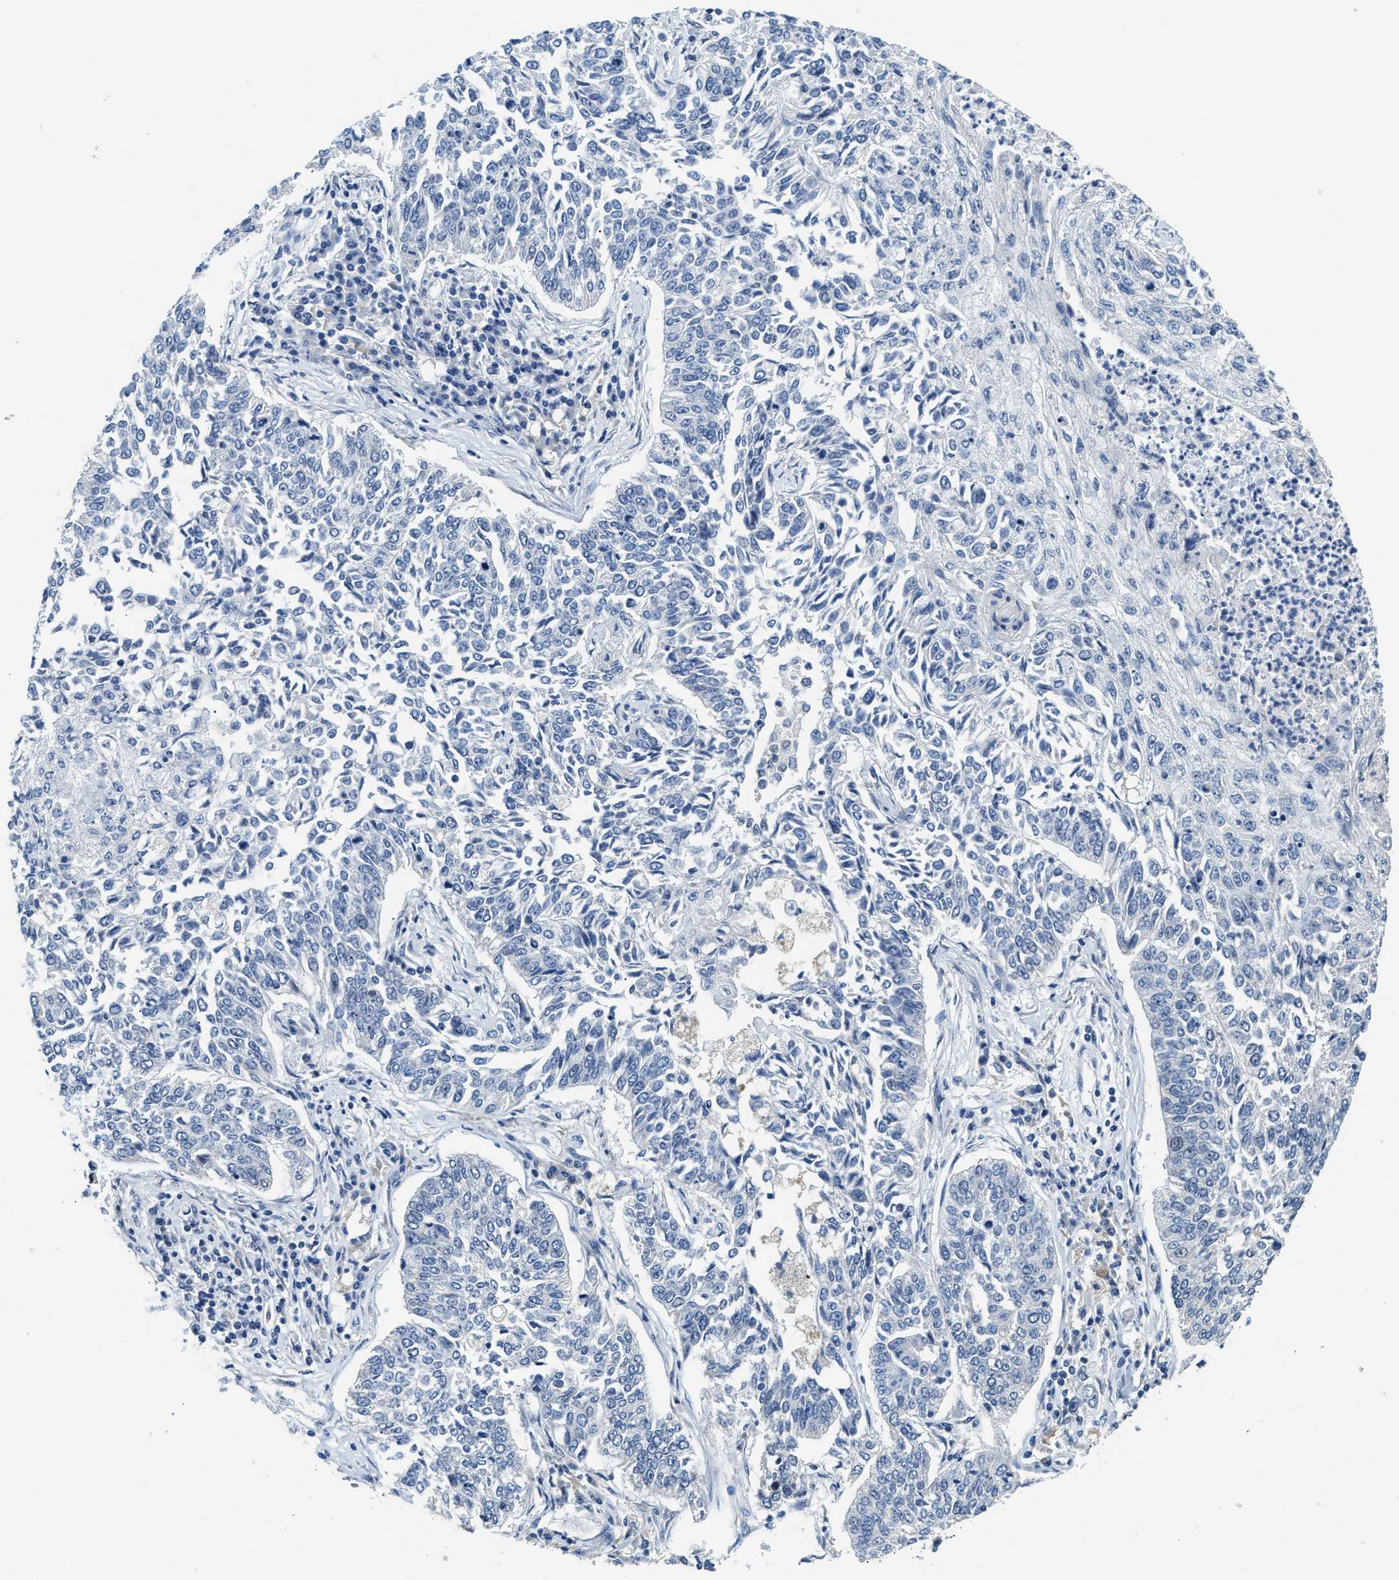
{"staining": {"intensity": "negative", "quantity": "none", "location": "none"}, "tissue": "lung cancer", "cell_type": "Tumor cells", "image_type": "cancer", "snomed": [{"axis": "morphology", "description": "Normal tissue, NOS"}, {"axis": "morphology", "description": "Squamous cell carcinoma, NOS"}, {"axis": "topography", "description": "Cartilage tissue"}, {"axis": "topography", "description": "Bronchus"}, {"axis": "topography", "description": "Lung"}], "caption": "Immunohistochemistry (IHC) photomicrograph of neoplastic tissue: lung cancer (squamous cell carcinoma) stained with DAB (3,3'-diaminobenzidine) displays no significant protein expression in tumor cells.", "gene": "CLGN", "patient": {"sex": "female", "age": 49}}